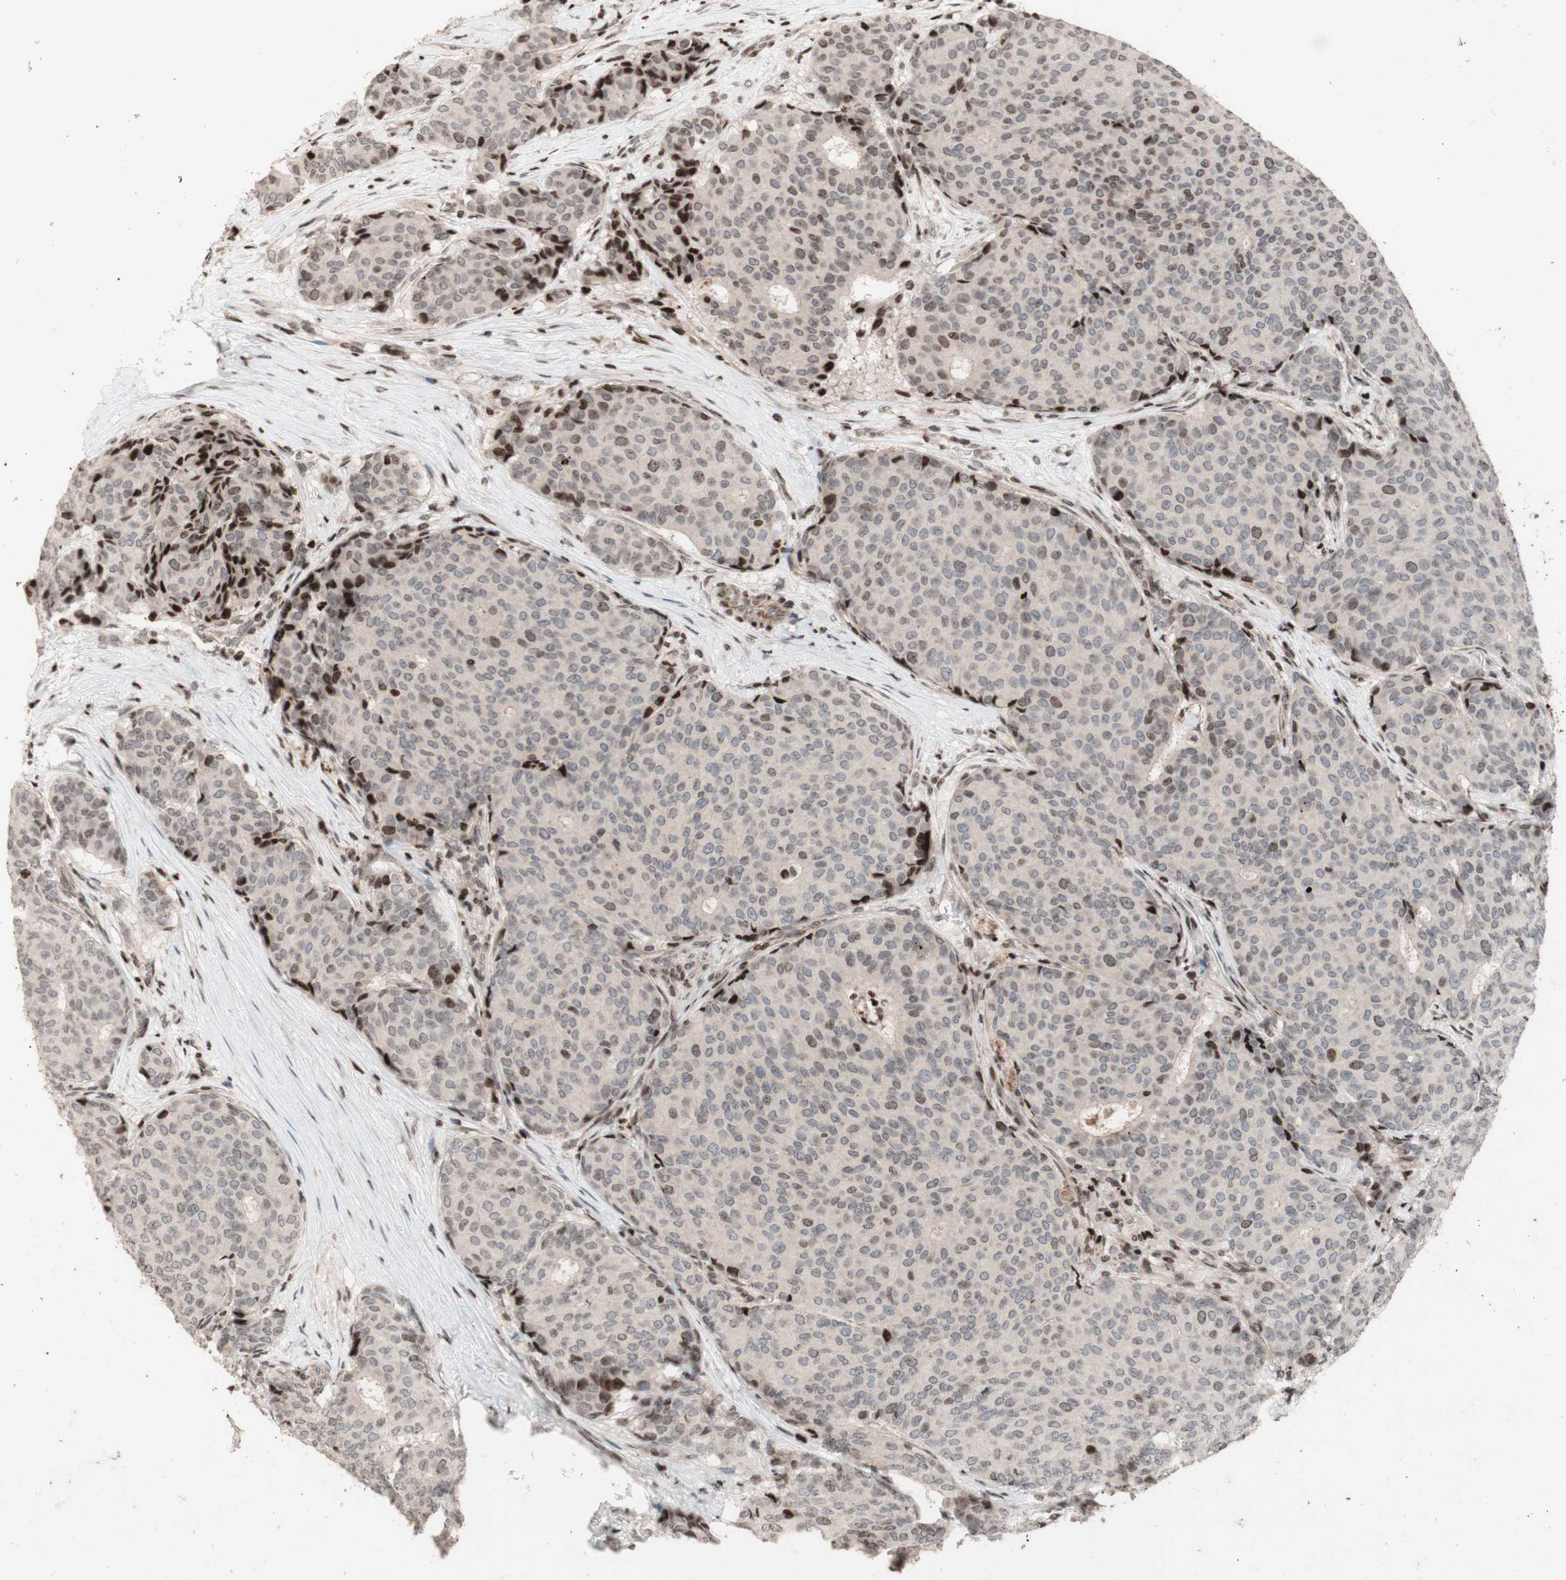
{"staining": {"intensity": "moderate", "quantity": "<25%", "location": "nuclear"}, "tissue": "breast cancer", "cell_type": "Tumor cells", "image_type": "cancer", "snomed": [{"axis": "morphology", "description": "Duct carcinoma"}, {"axis": "topography", "description": "Breast"}], "caption": "An image showing moderate nuclear expression in about <25% of tumor cells in breast intraductal carcinoma, as visualized by brown immunohistochemical staining.", "gene": "POLA1", "patient": {"sex": "female", "age": 75}}